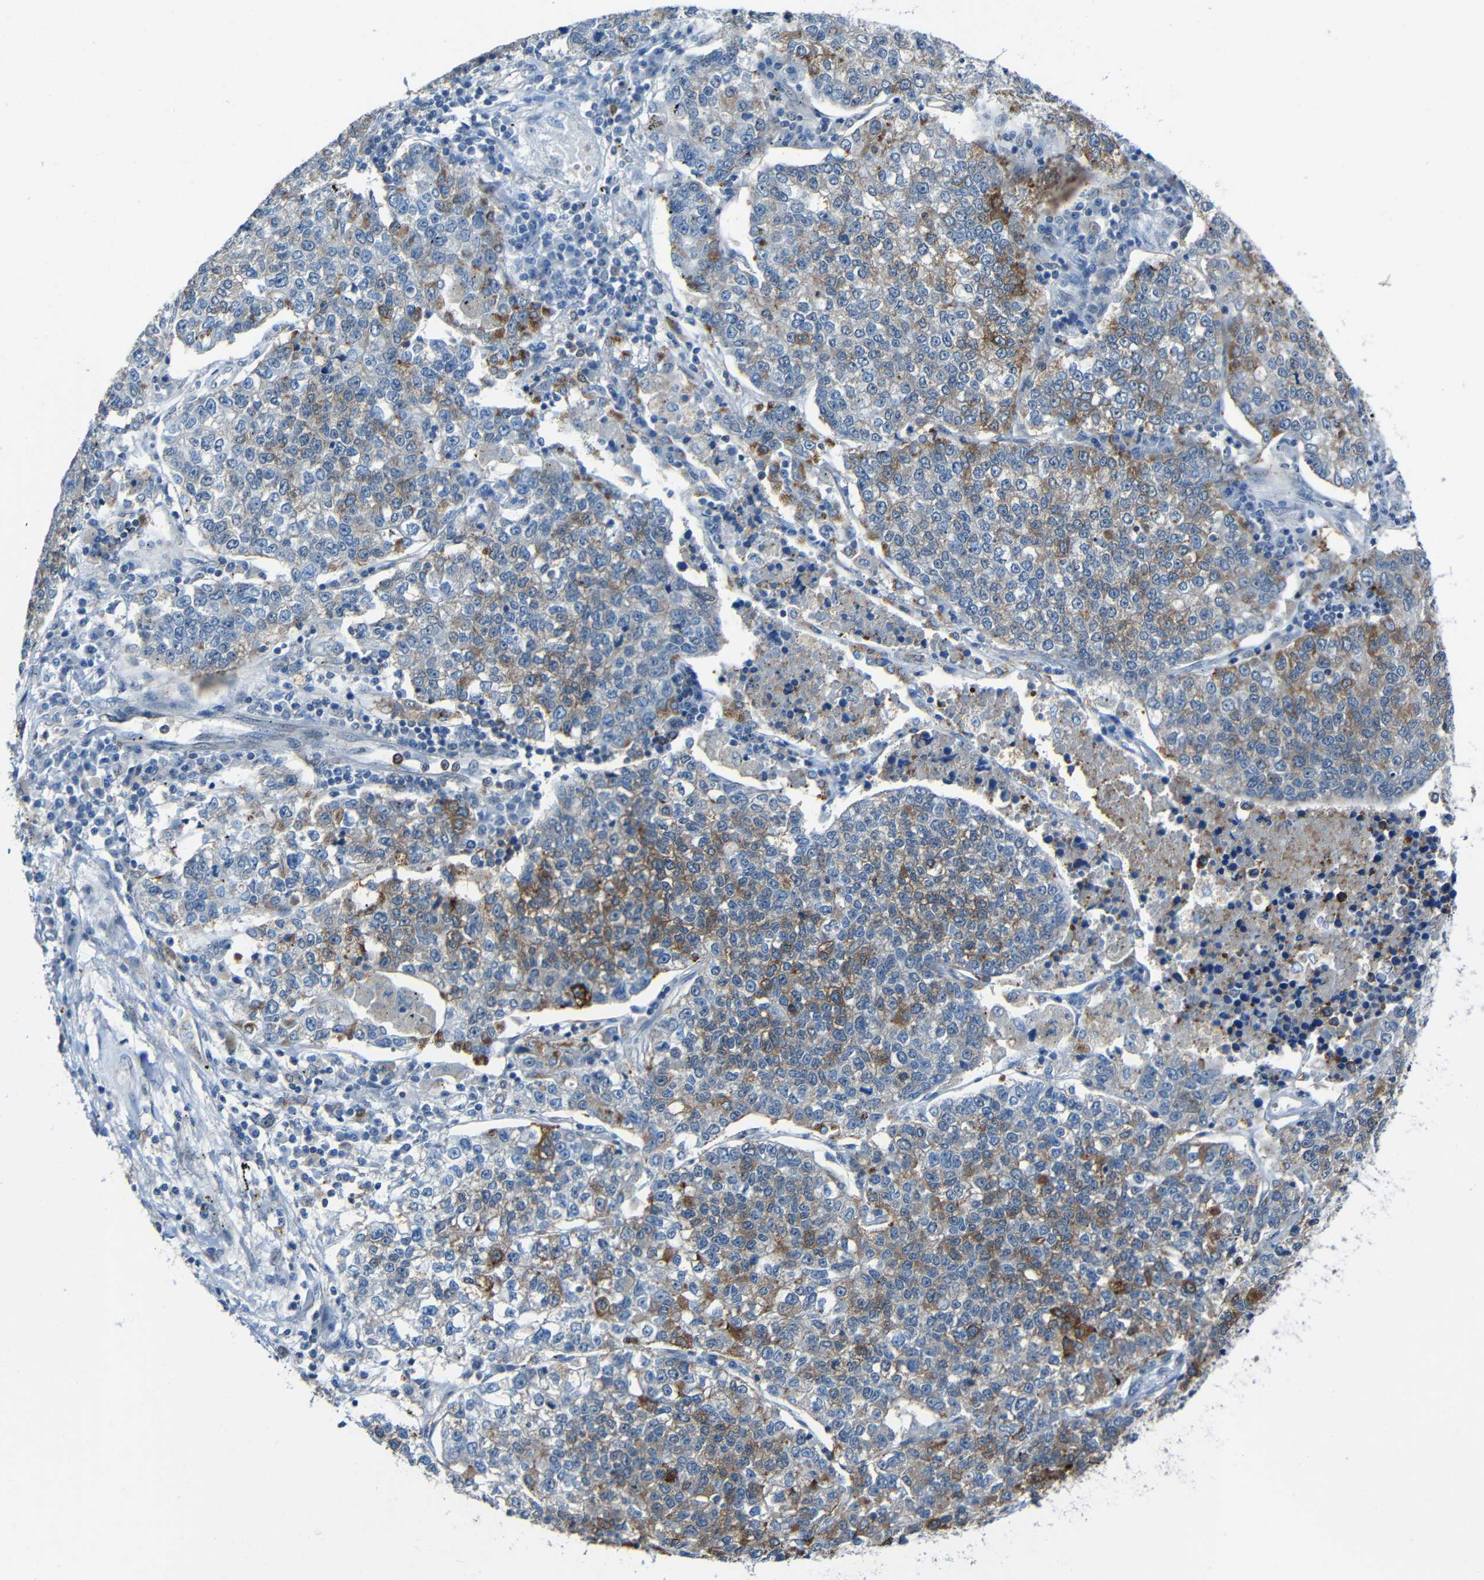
{"staining": {"intensity": "moderate", "quantity": "25%-75%", "location": "cytoplasmic/membranous"}, "tissue": "lung cancer", "cell_type": "Tumor cells", "image_type": "cancer", "snomed": [{"axis": "morphology", "description": "Adenocarcinoma, NOS"}, {"axis": "topography", "description": "Lung"}], "caption": "Immunohistochemical staining of lung adenocarcinoma displays medium levels of moderate cytoplasmic/membranous positivity in about 25%-75% of tumor cells.", "gene": "DNAJC5", "patient": {"sex": "male", "age": 49}}